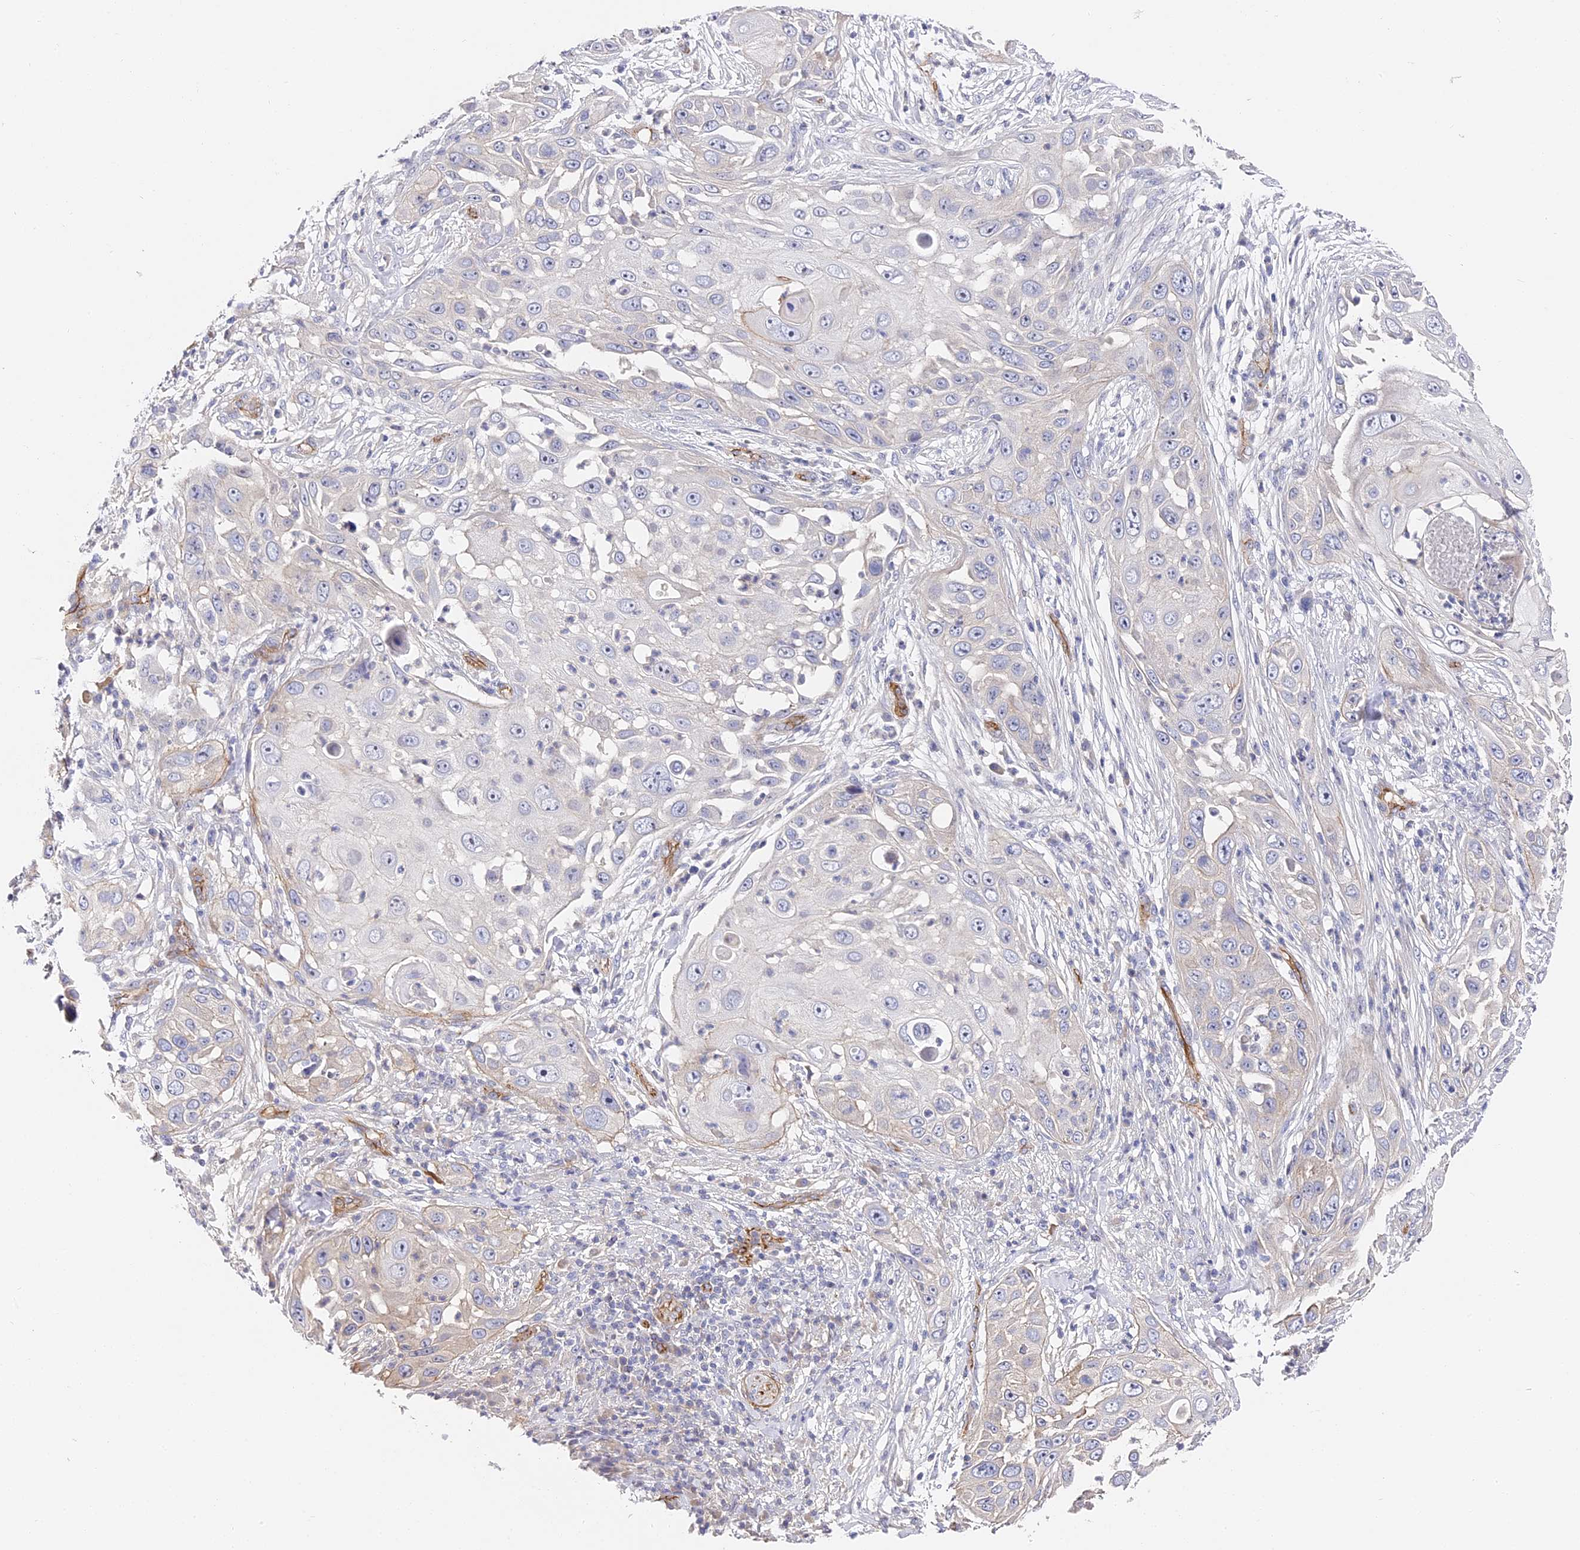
{"staining": {"intensity": "negative", "quantity": "none", "location": "none"}, "tissue": "skin cancer", "cell_type": "Tumor cells", "image_type": "cancer", "snomed": [{"axis": "morphology", "description": "Squamous cell carcinoma, NOS"}, {"axis": "topography", "description": "Skin"}], "caption": "Immunohistochemical staining of human skin cancer (squamous cell carcinoma) demonstrates no significant positivity in tumor cells.", "gene": "CCDC30", "patient": {"sex": "female", "age": 44}}